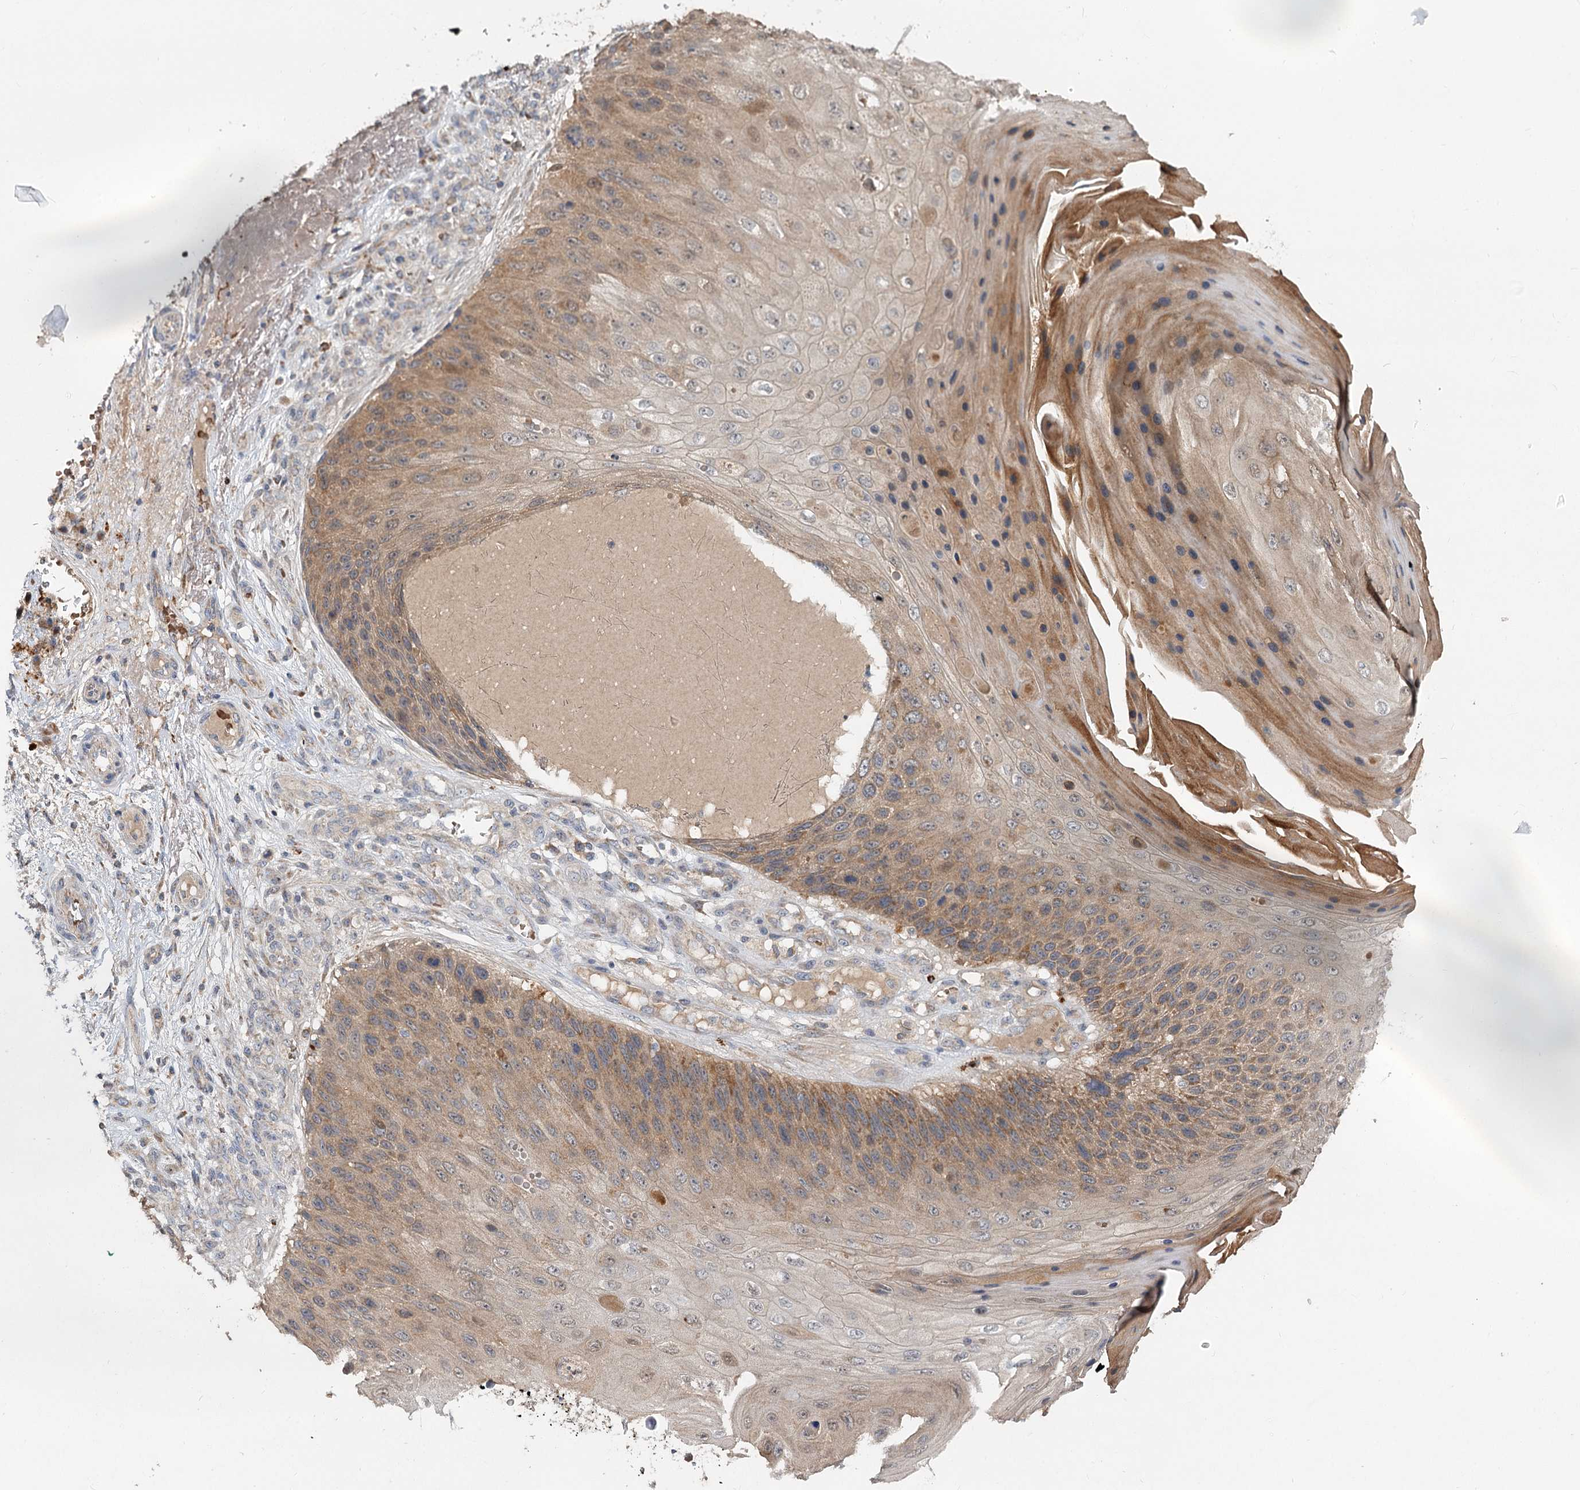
{"staining": {"intensity": "moderate", "quantity": "25%-75%", "location": "cytoplasmic/membranous"}, "tissue": "skin cancer", "cell_type": "Tumor cells", "image_type": "cancer", "snomed": [{"axis": "morphology", "description": "Squamous cell carcinoma, NOS"}, {"axis": "topography", "description": "Skin"}], "caption": "Squamous cell carcinoma (skin) stained with a protein marker exhibits moderate staining in tumor cells.", "gene": "PYROXD2", "patient": {"sex": "female", "age": 88}}